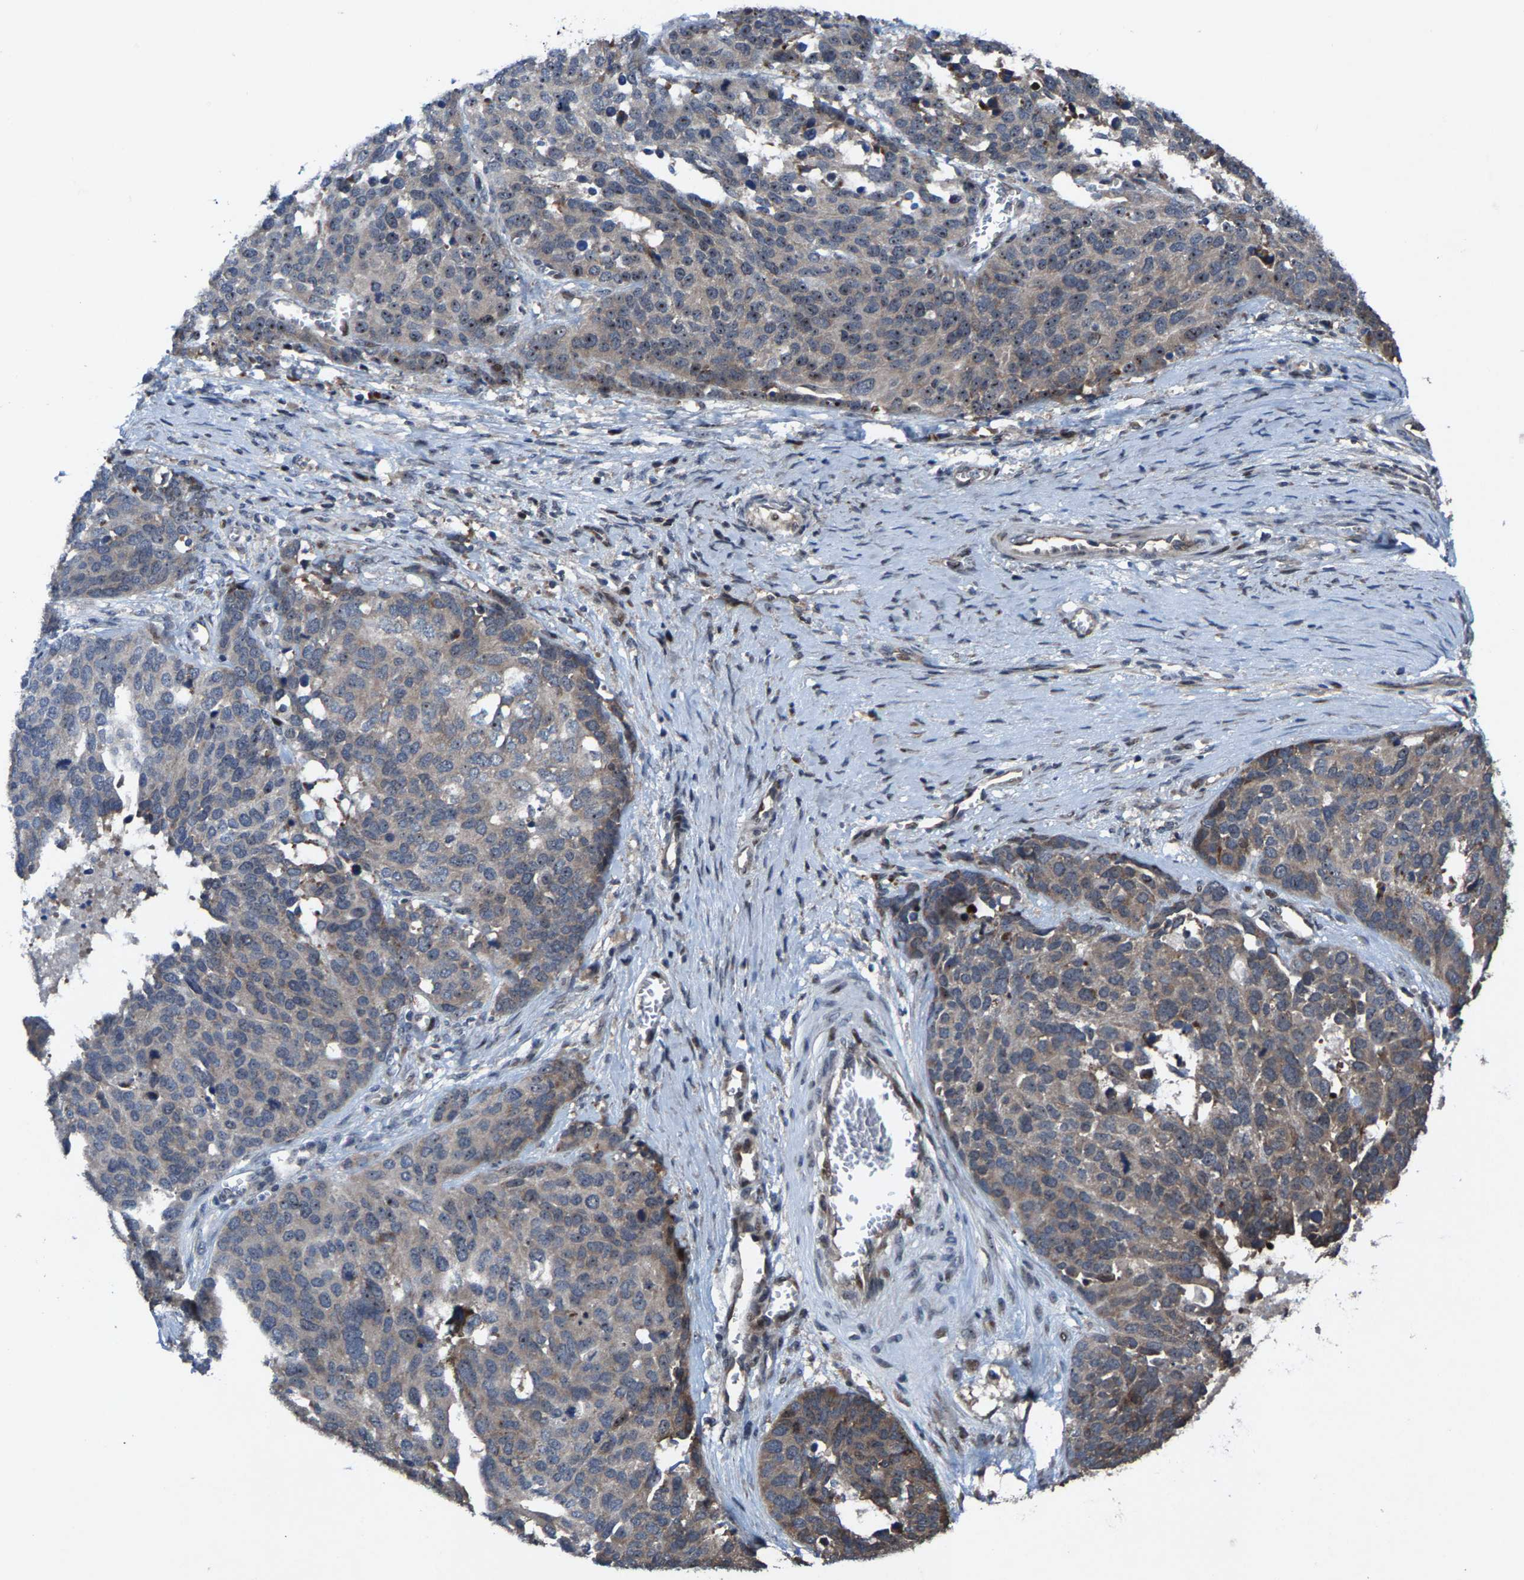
{"staining": {"intensity": "weak", "quantity": "<25%", "location": "cytoplasmic/membranous"}, "tissue": "ovarian cancer", "cell_type": "Tumor cells", "image_type": "cancer", "snomed": [{"axis": "morphology", "description": "Cystadenocarcinoma, serous, NOS"}, {"axis": "topography", "description": "Ovary"}], "caption": "Immunohistochemical staining of serous cystadenocarcinoma (ovarian) shows no significant positivity in tumor cells.", "gene": "HAUS6", "patient": {"sex": "female", "age": 44}}